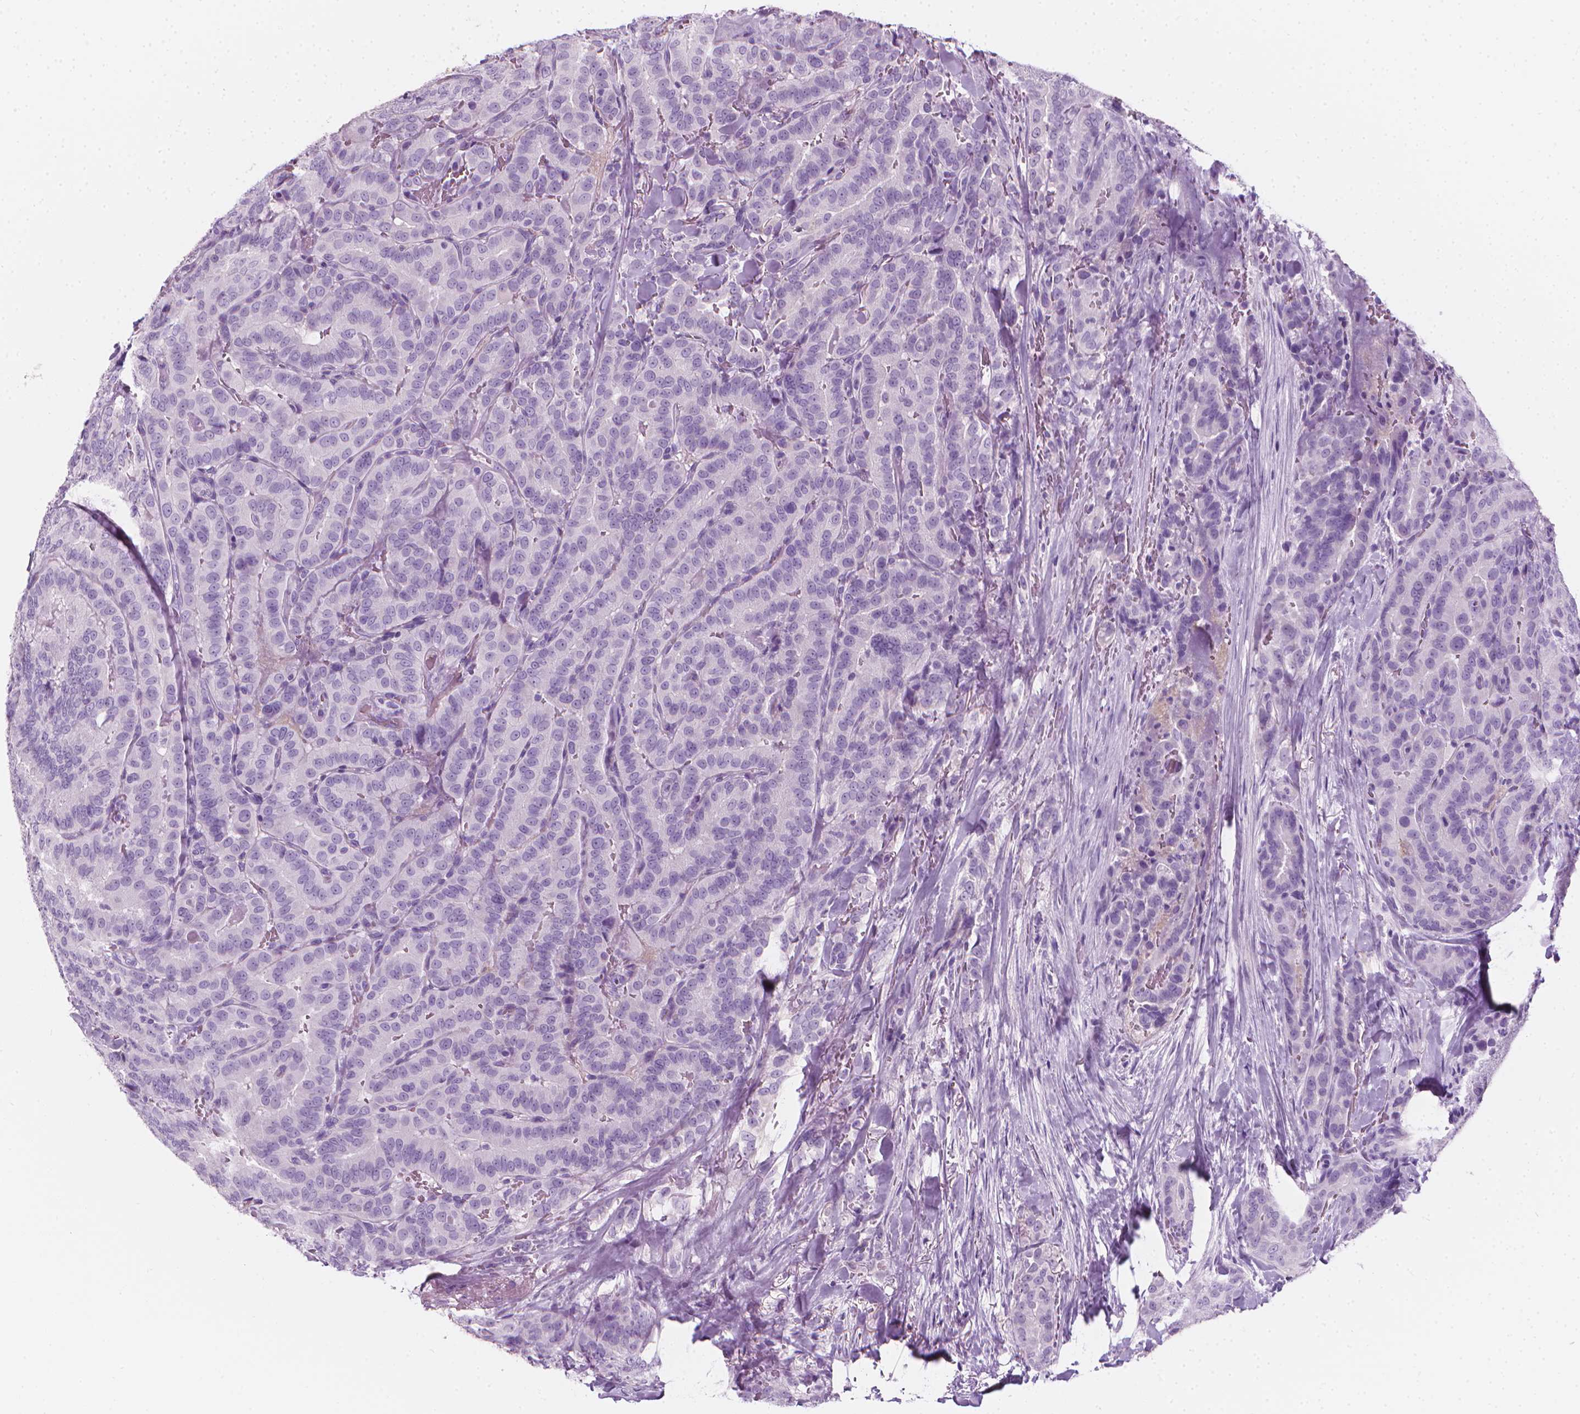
{"staining": {"intensity": "negative", "quantity": "none", "location": "none"}, "tissue": "thyroid cancer", "cell_type": "Tumor cells", "image_type": "cancer", "snomed": [{"axis": "morphology", "description": "Papillary adenocarcinoma, NOS"}, {"axis": "topography", "description": "Thyroid gland"}], "caption": "Tumor cells show no significant staining in papillary adenocarcinoma (thyroid).", "gene": "SCG3", "patient": {"sex": "male", "age": 61}}